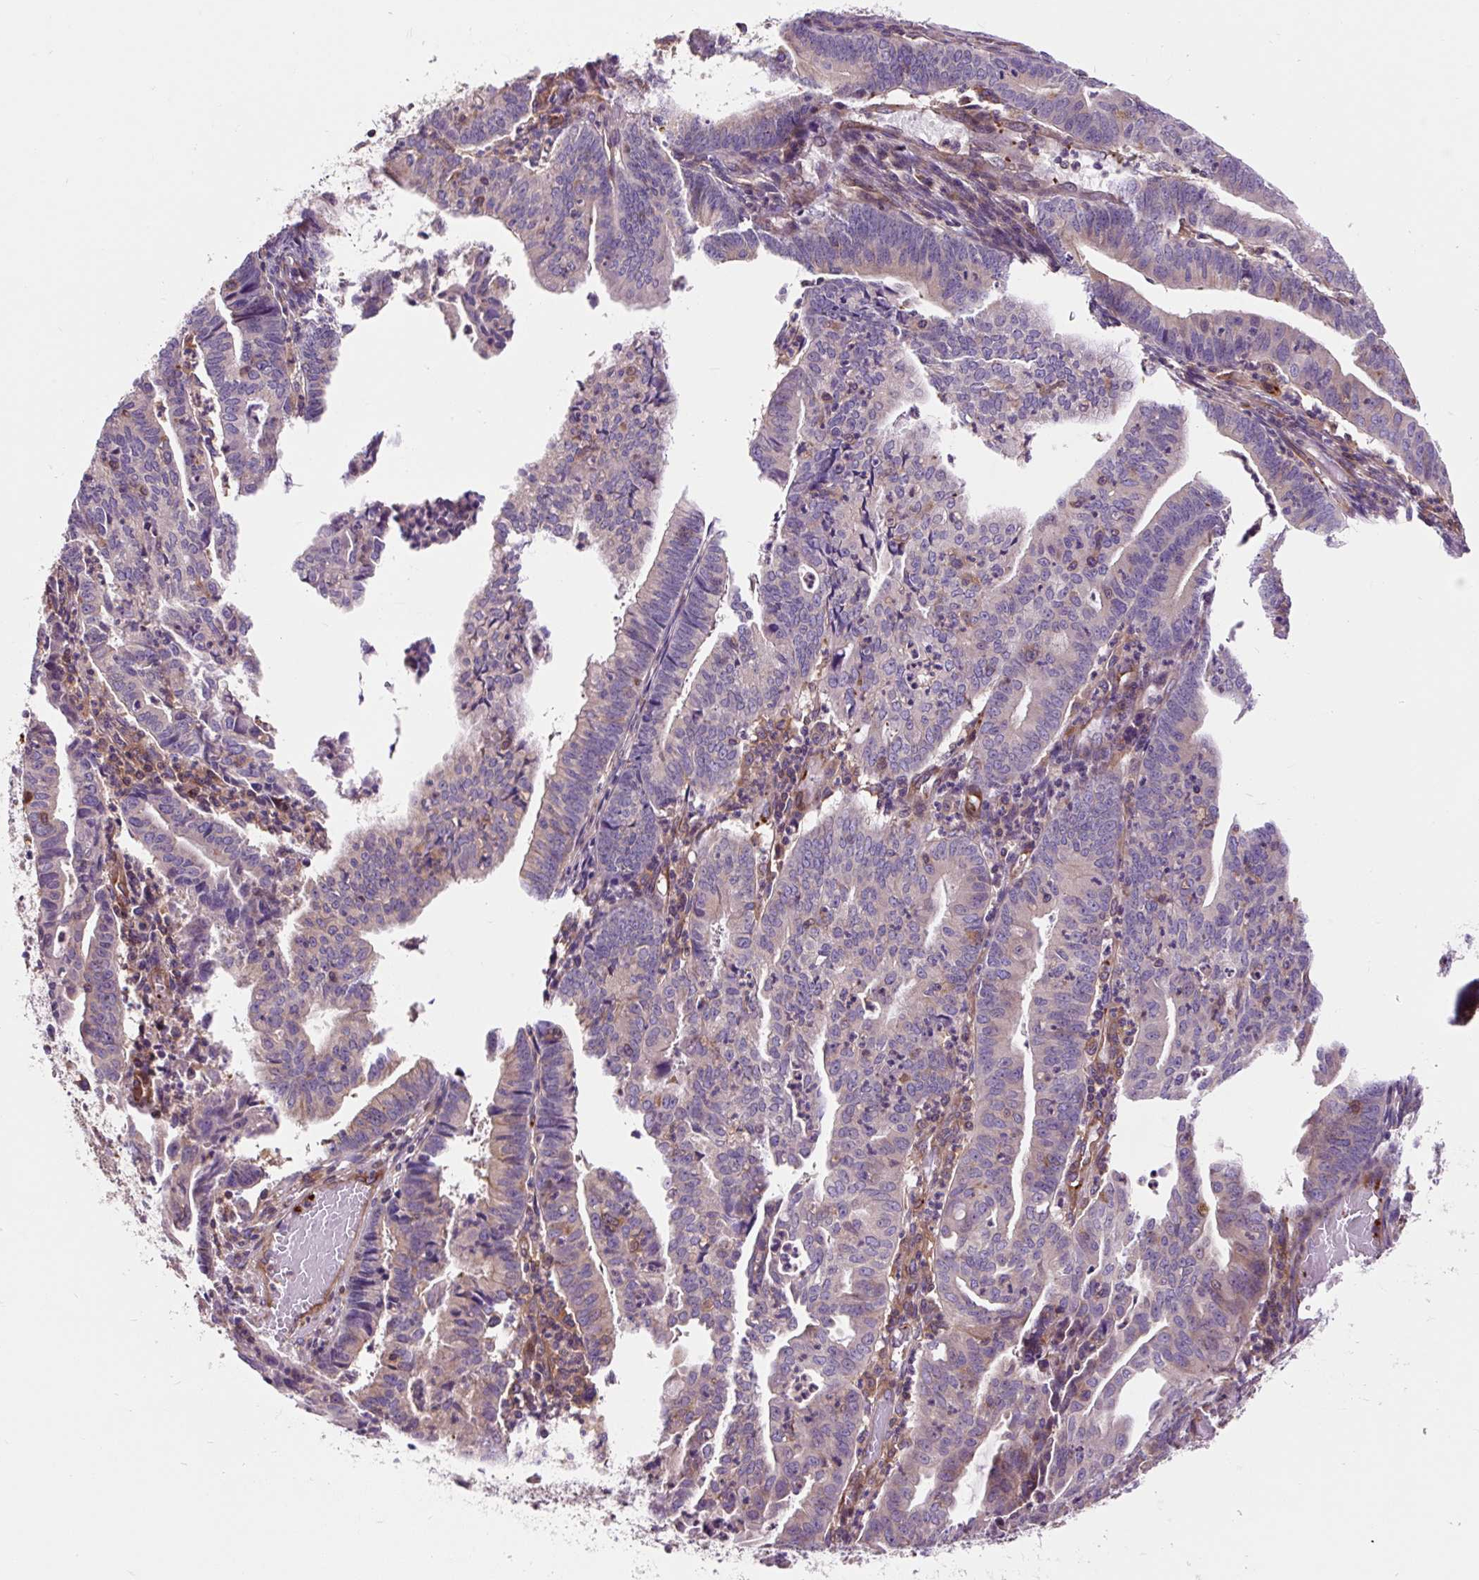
{"staining": {"intensity": "moderate", "quantity": "<25%", "location": "cytoplasmic/membranous"}, "tissue": "endometrial cancer", "cell_type": "Tumor cells", "image_type": "cancer", "snomed": [{"axis": "morphology", "description": "Adenocarcinoma, NOS"}, {"axis": "topography", "description": "Endometrium"}], "caption": "Adenocarcinoma (endometrial) stained for a protein shows moderate cytoplasmic/membranous positivity in tumor cells. Nuclei are stained in blue.", "gene": "PCDHGB3", "patient": {"sex": "female", "age": 60}}